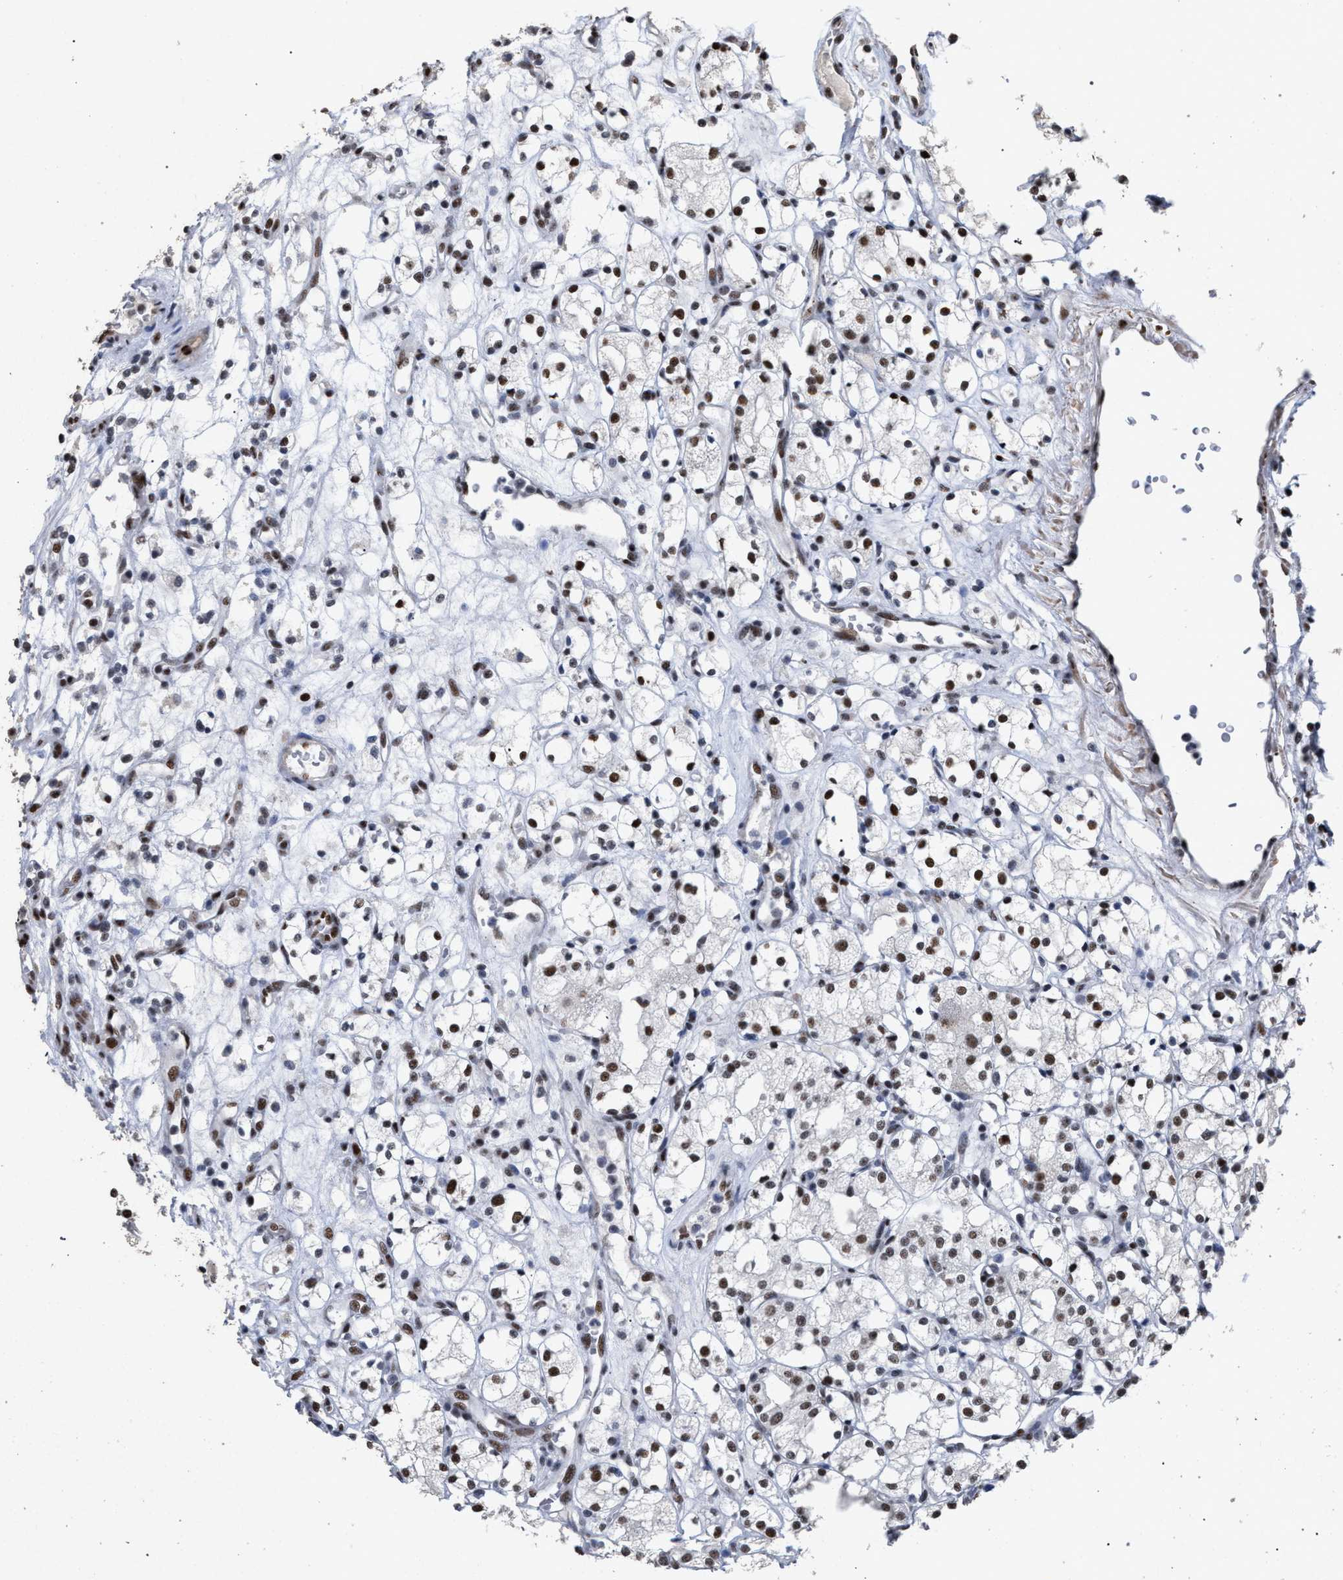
{"staining": {"intensity": "weak", "quantity": ">75%", "location": "nuclear"}, "tissue": "renal cancer", "cell_type": "Tumor cells", "image_type": "cancer", "snomed": [{"axis": "morphology", "description": "Adenocarcinoma, NOS"}, {"axis": "topography", "description": "Kidney"}], "caption": "Immunohistochemistry (IHC) of renal cancer (adenocarcinoma) shows low levels of weak nuclear positivity in approximately >75% of tumor cells.", "gene": "TP53BP1", "patient": {"sex": "male", "age": 77}}